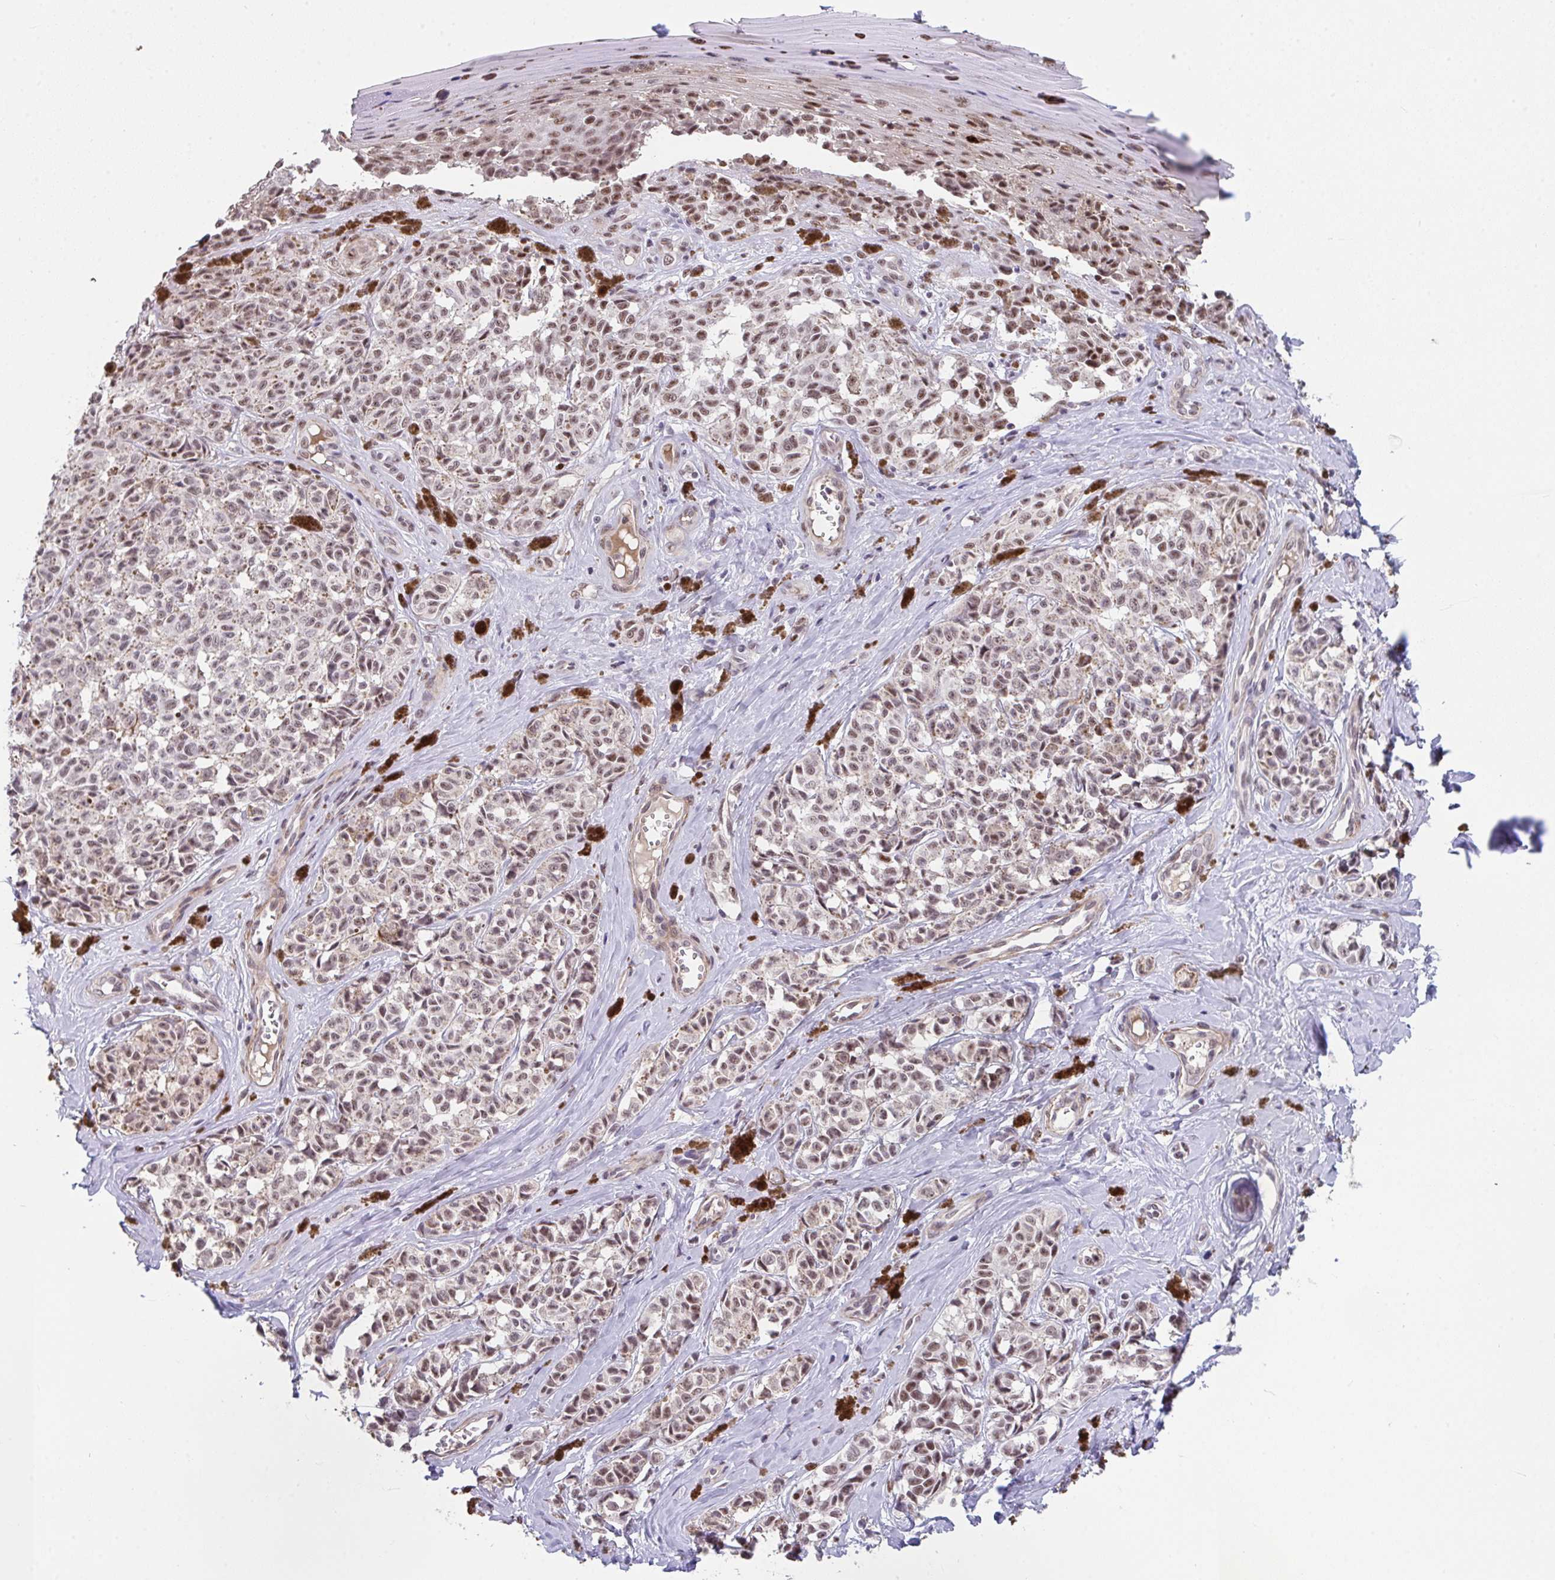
{"staining": {"intensity": "weak", "quantity": ">75%", "location": "nuclear"}, "tissue": "melanoma", "cell_type": "Tumor cells", "image_type": "cancer", "snomed": [{"axis": "morphology", "description": "Malignant melanoma, NOS"}, {"axis": "topography", "description": "Skin"}], "caption": "Protein staining of malignant melanoma tissue demonstrates weak nuclear expression in approximately >75% of tumor cells.", "gene": "RBBP6", "patient": {"sex": "female", "age": 65}}